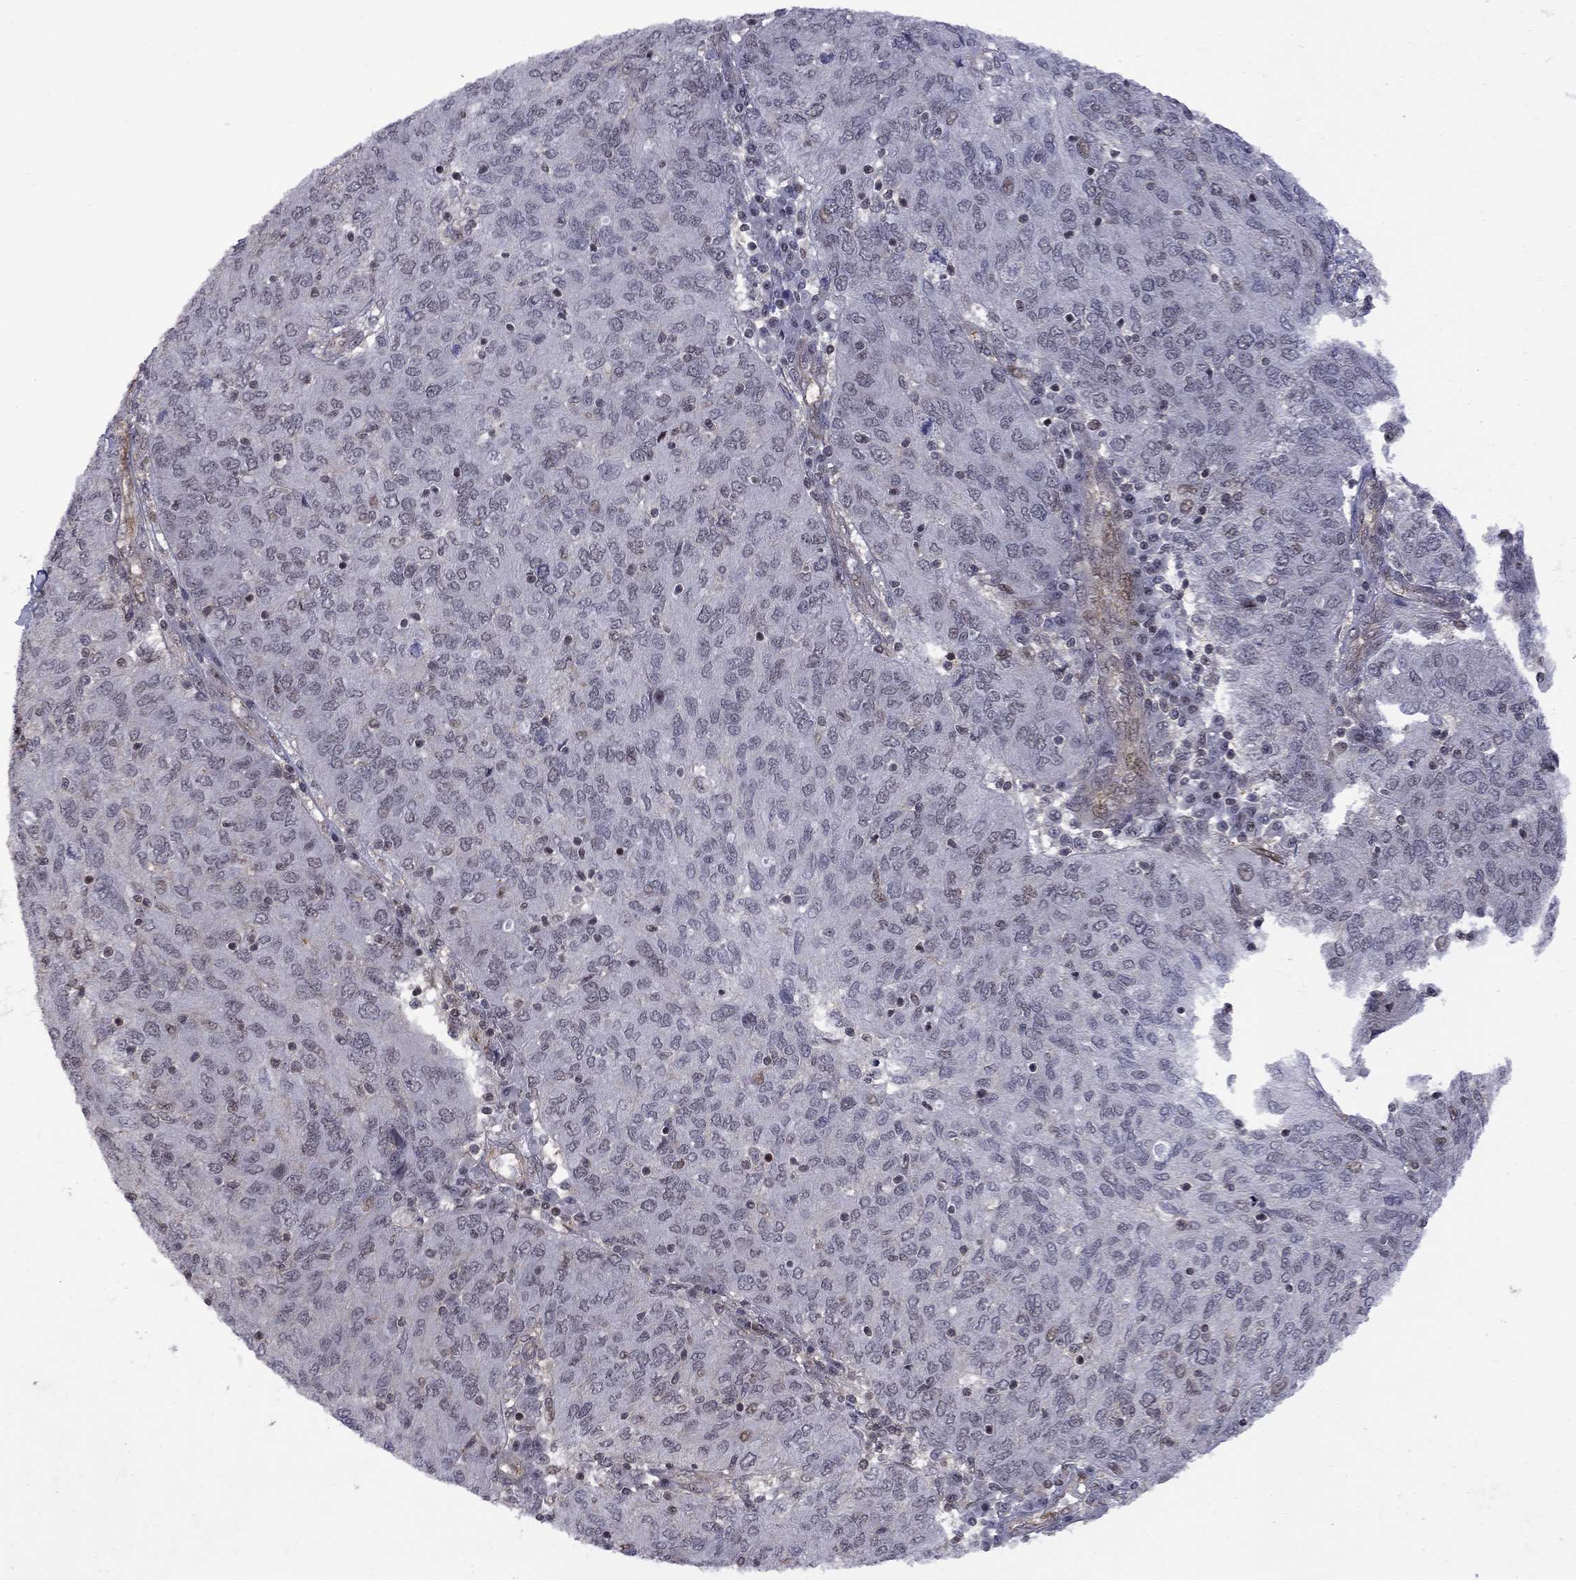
{"staining": {"intensity": "negative", "quantity": "none", "location": "none"}, "tissue": "ovarian cancer", "cell_type": "Tumor cells", "image_type": "cancer", "snomed": [{"axis": "morphology", "description": "Carcinoma, endometroid"}, {"axis": "topography", "description": "Ovary"}], "caption": "There is no significant positivity in tumor cells of endometroid carcinoma (ovarian). (Brightfield microscopy of DAB (3,3'-diaminobenzidine) immunohistochemistry at high magnification).", "gene": "BRF1", "patient": {"sex": "female", "age": 50}}